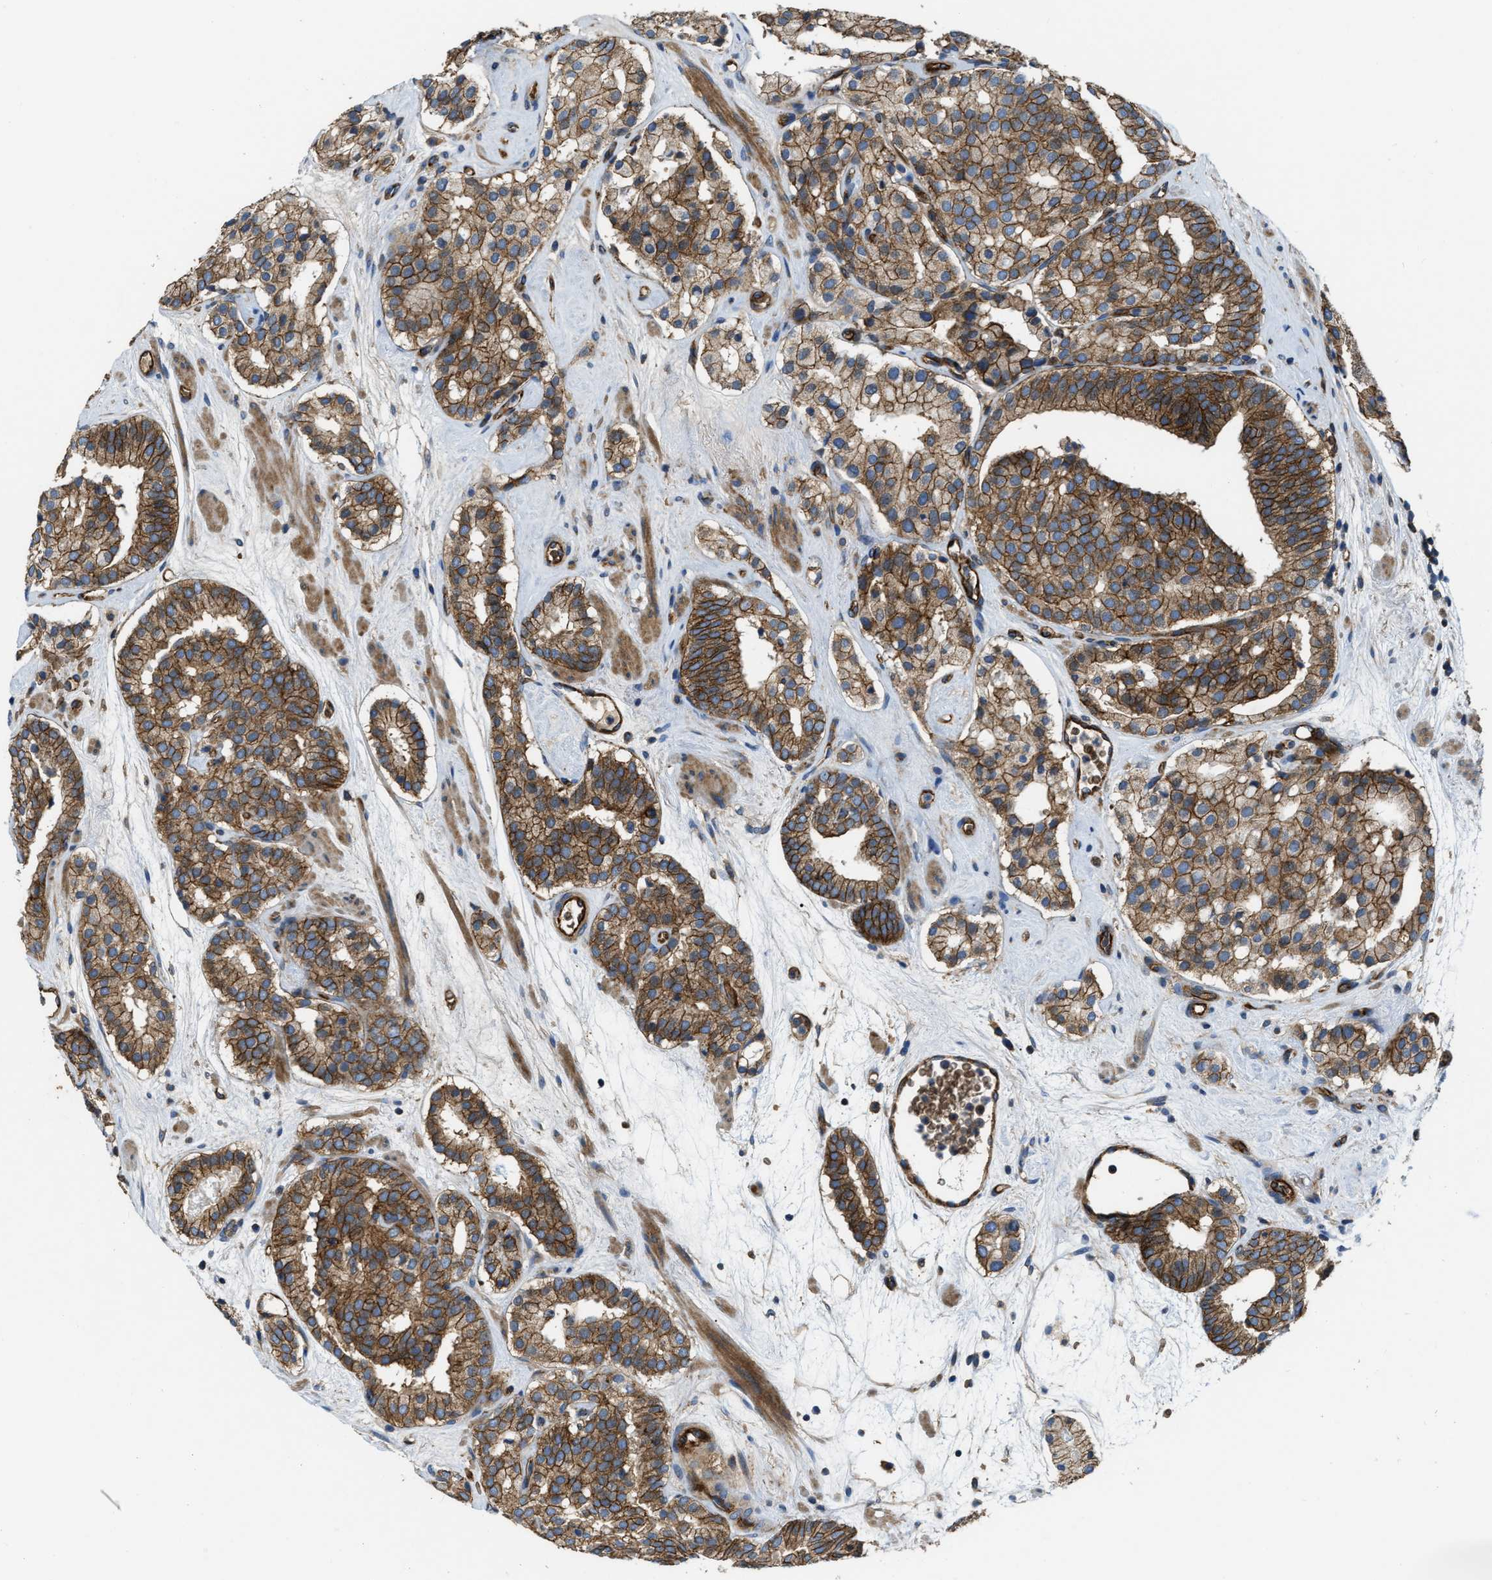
{"staining": {"intensity": "strong", "quantity": ">75%", "location": "cytoplasmic/membranous"}, "tissue": "prostate cancer", "cell_type": "Tumor cells", "image_type": "cancer", "snomed": [{"axis": "morphology", "description": "Adenocarcinoma, Low grade"}, {"axis": "topography", "description": "Prostate"}], "caption": "Prostate cancer was stained to show a protein in brown. There is high levels of strong cytoplasmic/membranous staining in about >75% of tumor cells. (brown staining indicates protein expression, while blue staining denotes nuclei).", "gene": "ERC1", "patient": {"sex": "male", "age": 69}}